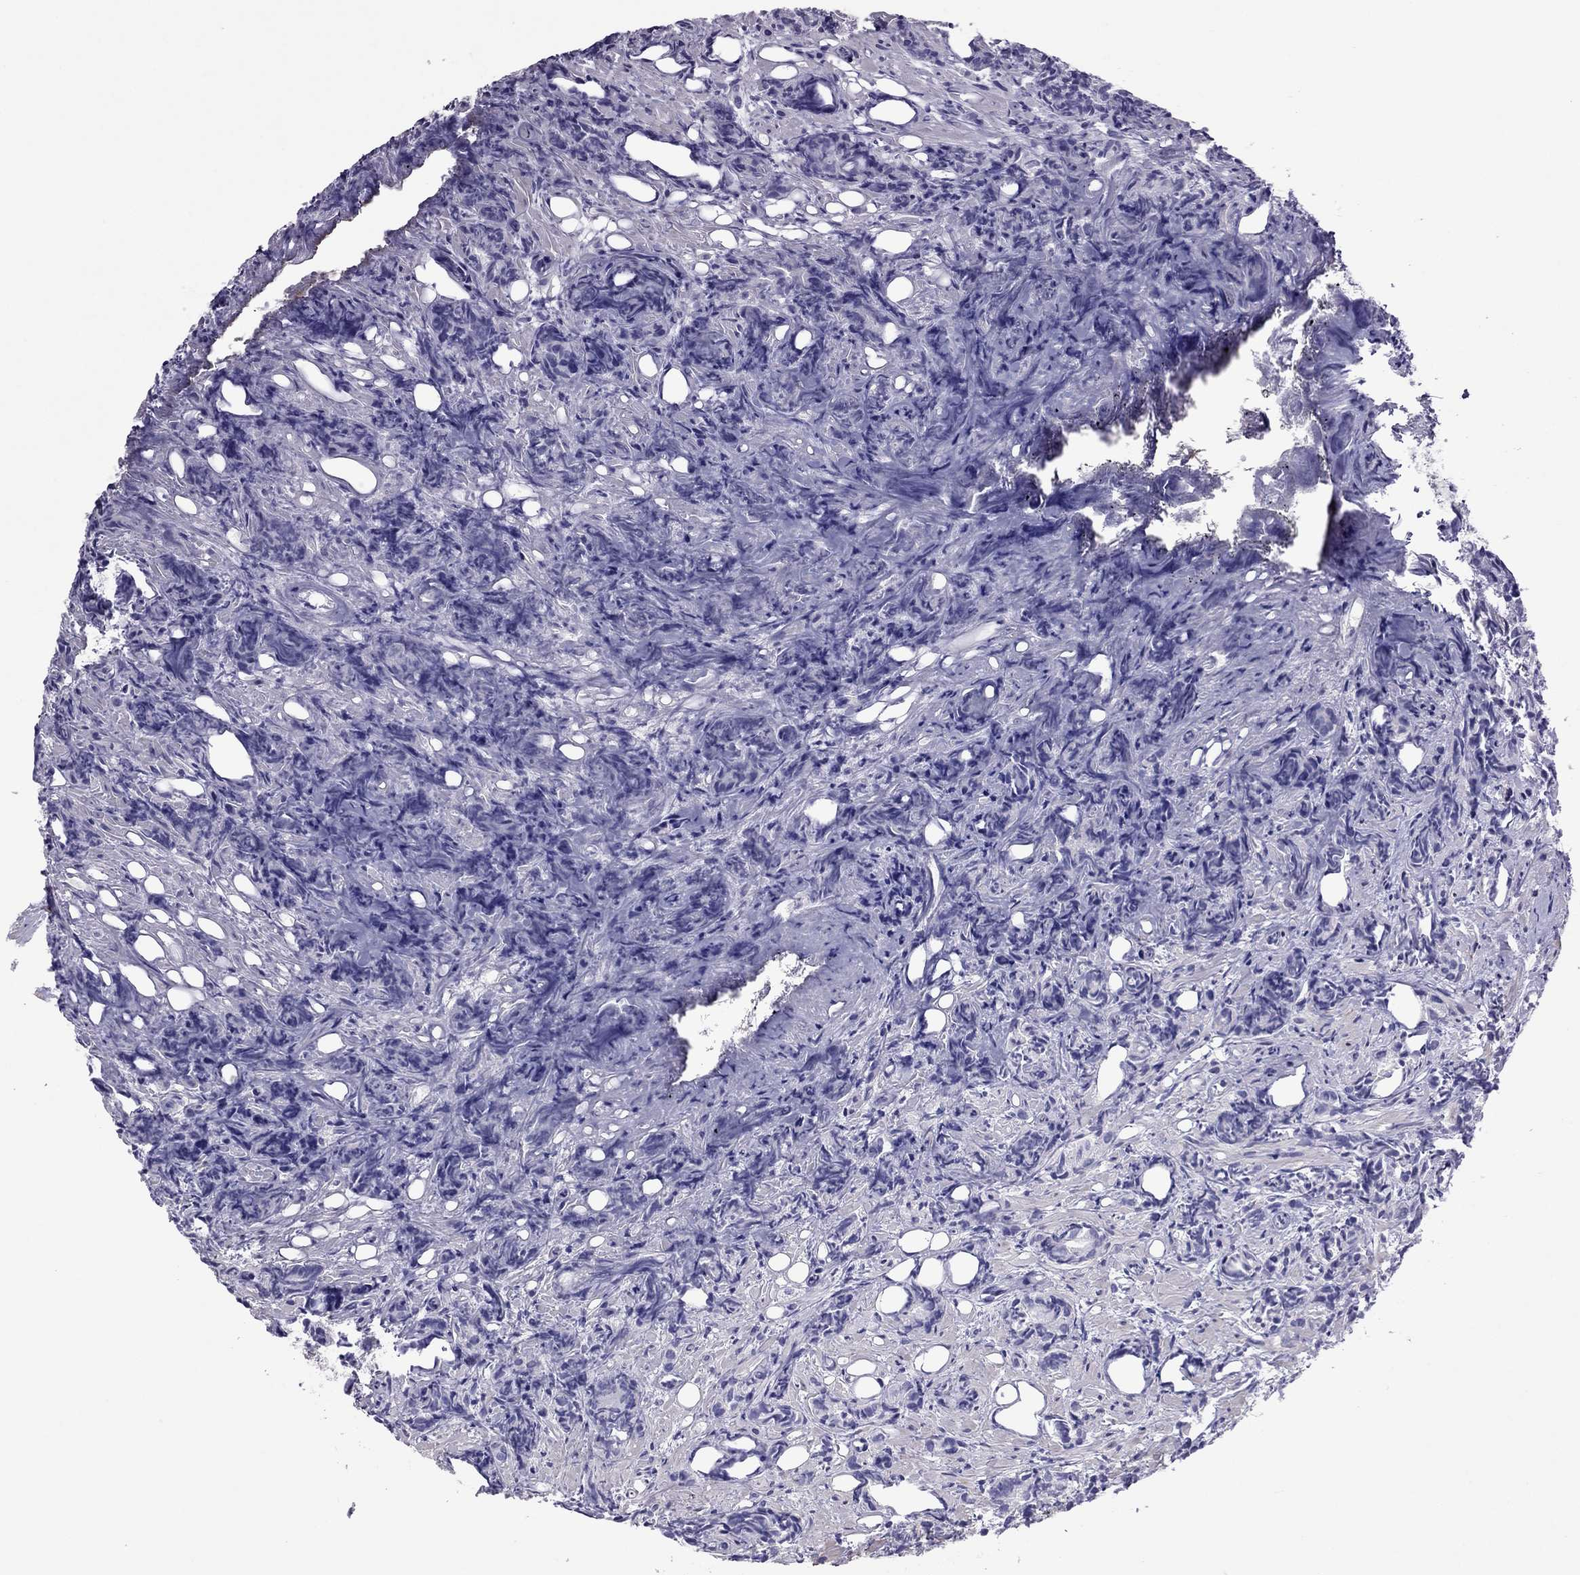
{"staining": {"intensity": "negative", "quantity": "none", "location": "none"}, "tissue": "prostate cancer", "cell_type": "Tumor cells", "image_type": "cancer", "snomed": [{"axis": "morphology", "description": "Adenocarcinoma, High grade"}, {"axis": "topography", "description": "Prostate"}], "caption": "The IHC micrograph has no significant staining in tumor cells of prostate adenocarcinoma (high-grade) tissue.", "gene": "SLC16A8", "patient": {"sex": "male", "age": 84}}